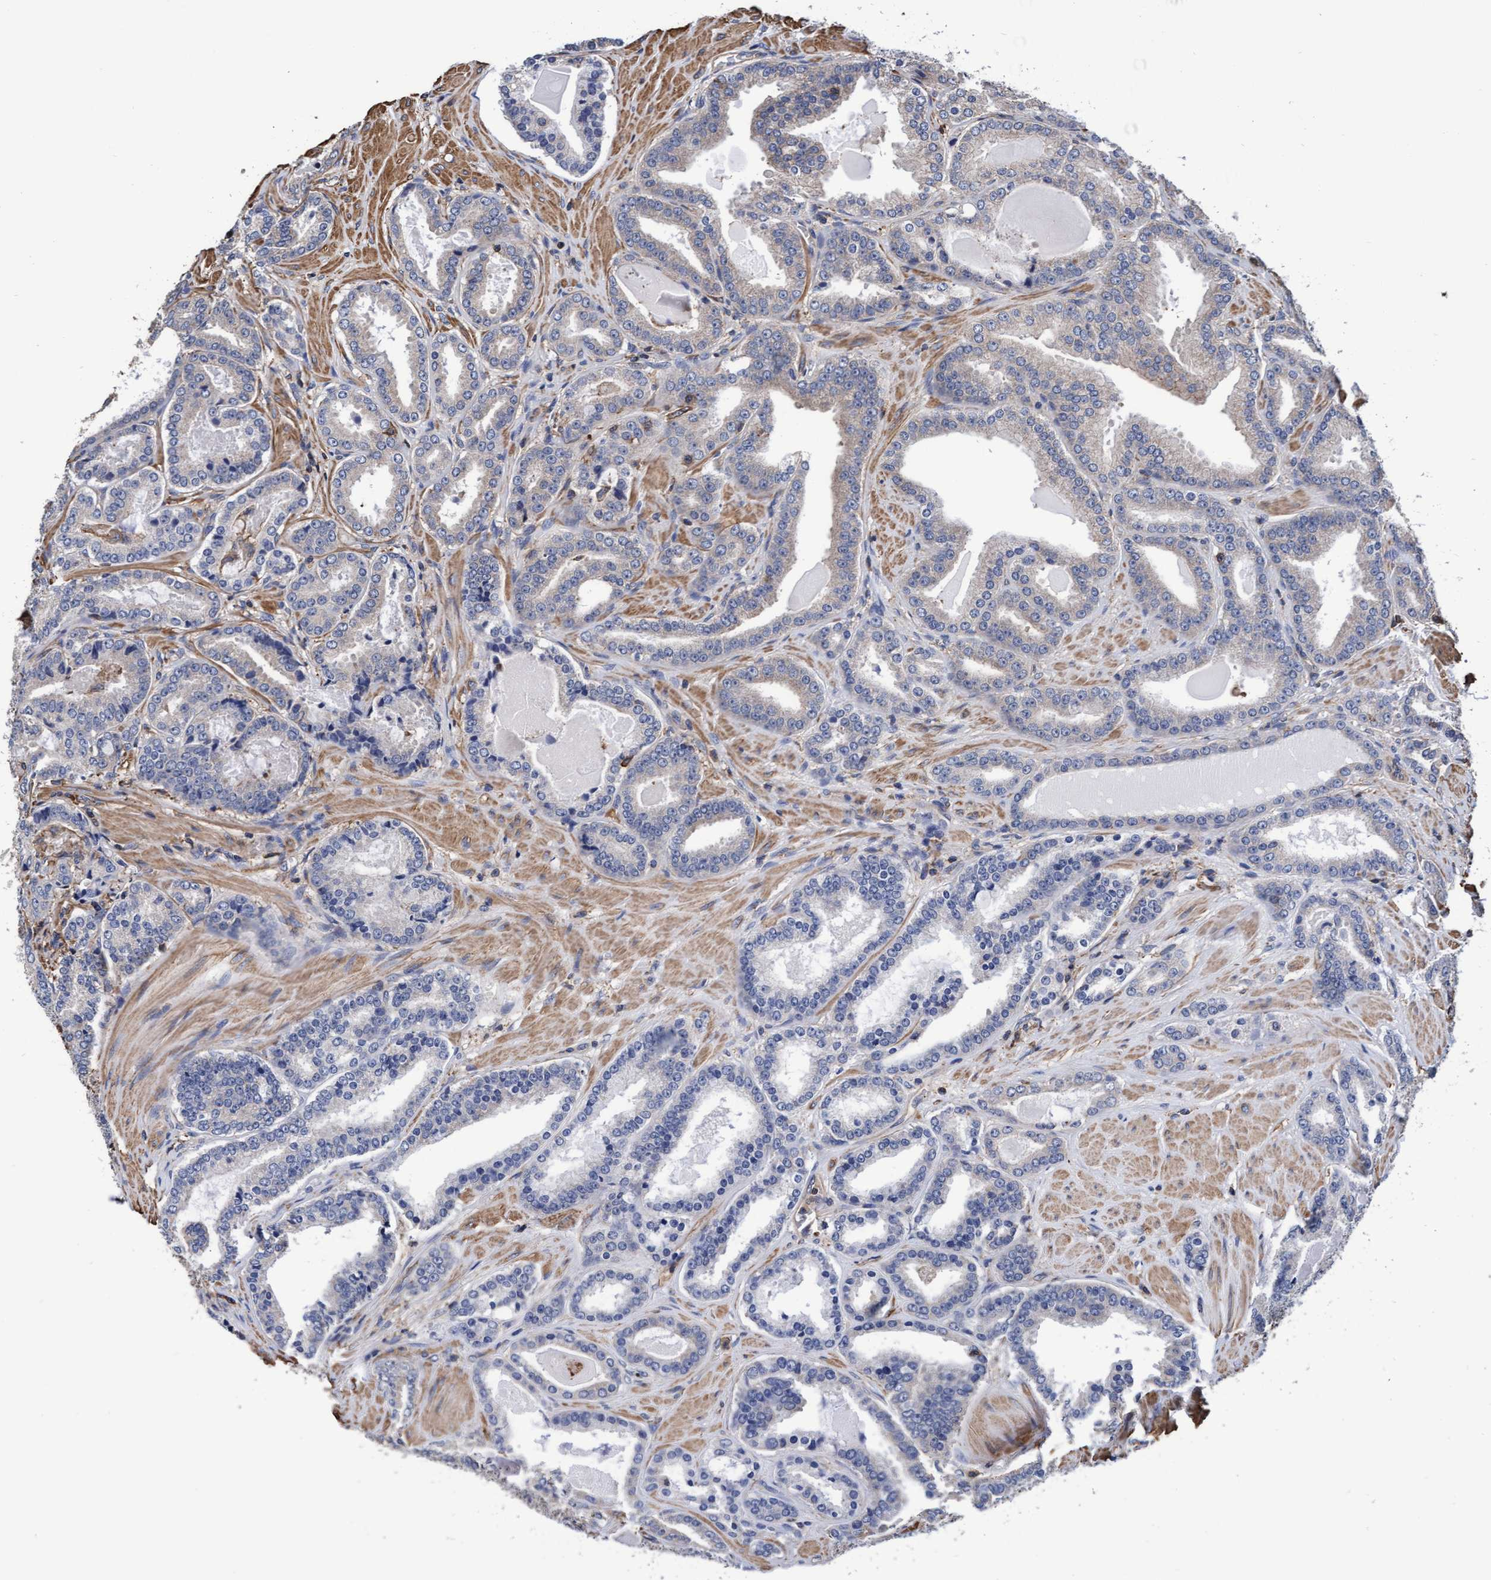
{"staining": {"intensity": "negative", "quantity": "none", "location": "none"}, "tissue": "prostate cancer", "cell_type": "Tumor cells", "image_type": "cancer", "snomed": [{"axis": "morphology", "description": "Adenocarcinoma, High grade"}, {"axis": "topography", "description": "Prostate"}], "caption": "An immunohistochemistry micrograph of prostate cancer is shown. There is no staining in tumor cells of prostate cancer. (IHC, brightfield microscopy, high magnification).", "gene": "GRHPR", "patient": {"sex": "male", "age": 60}}